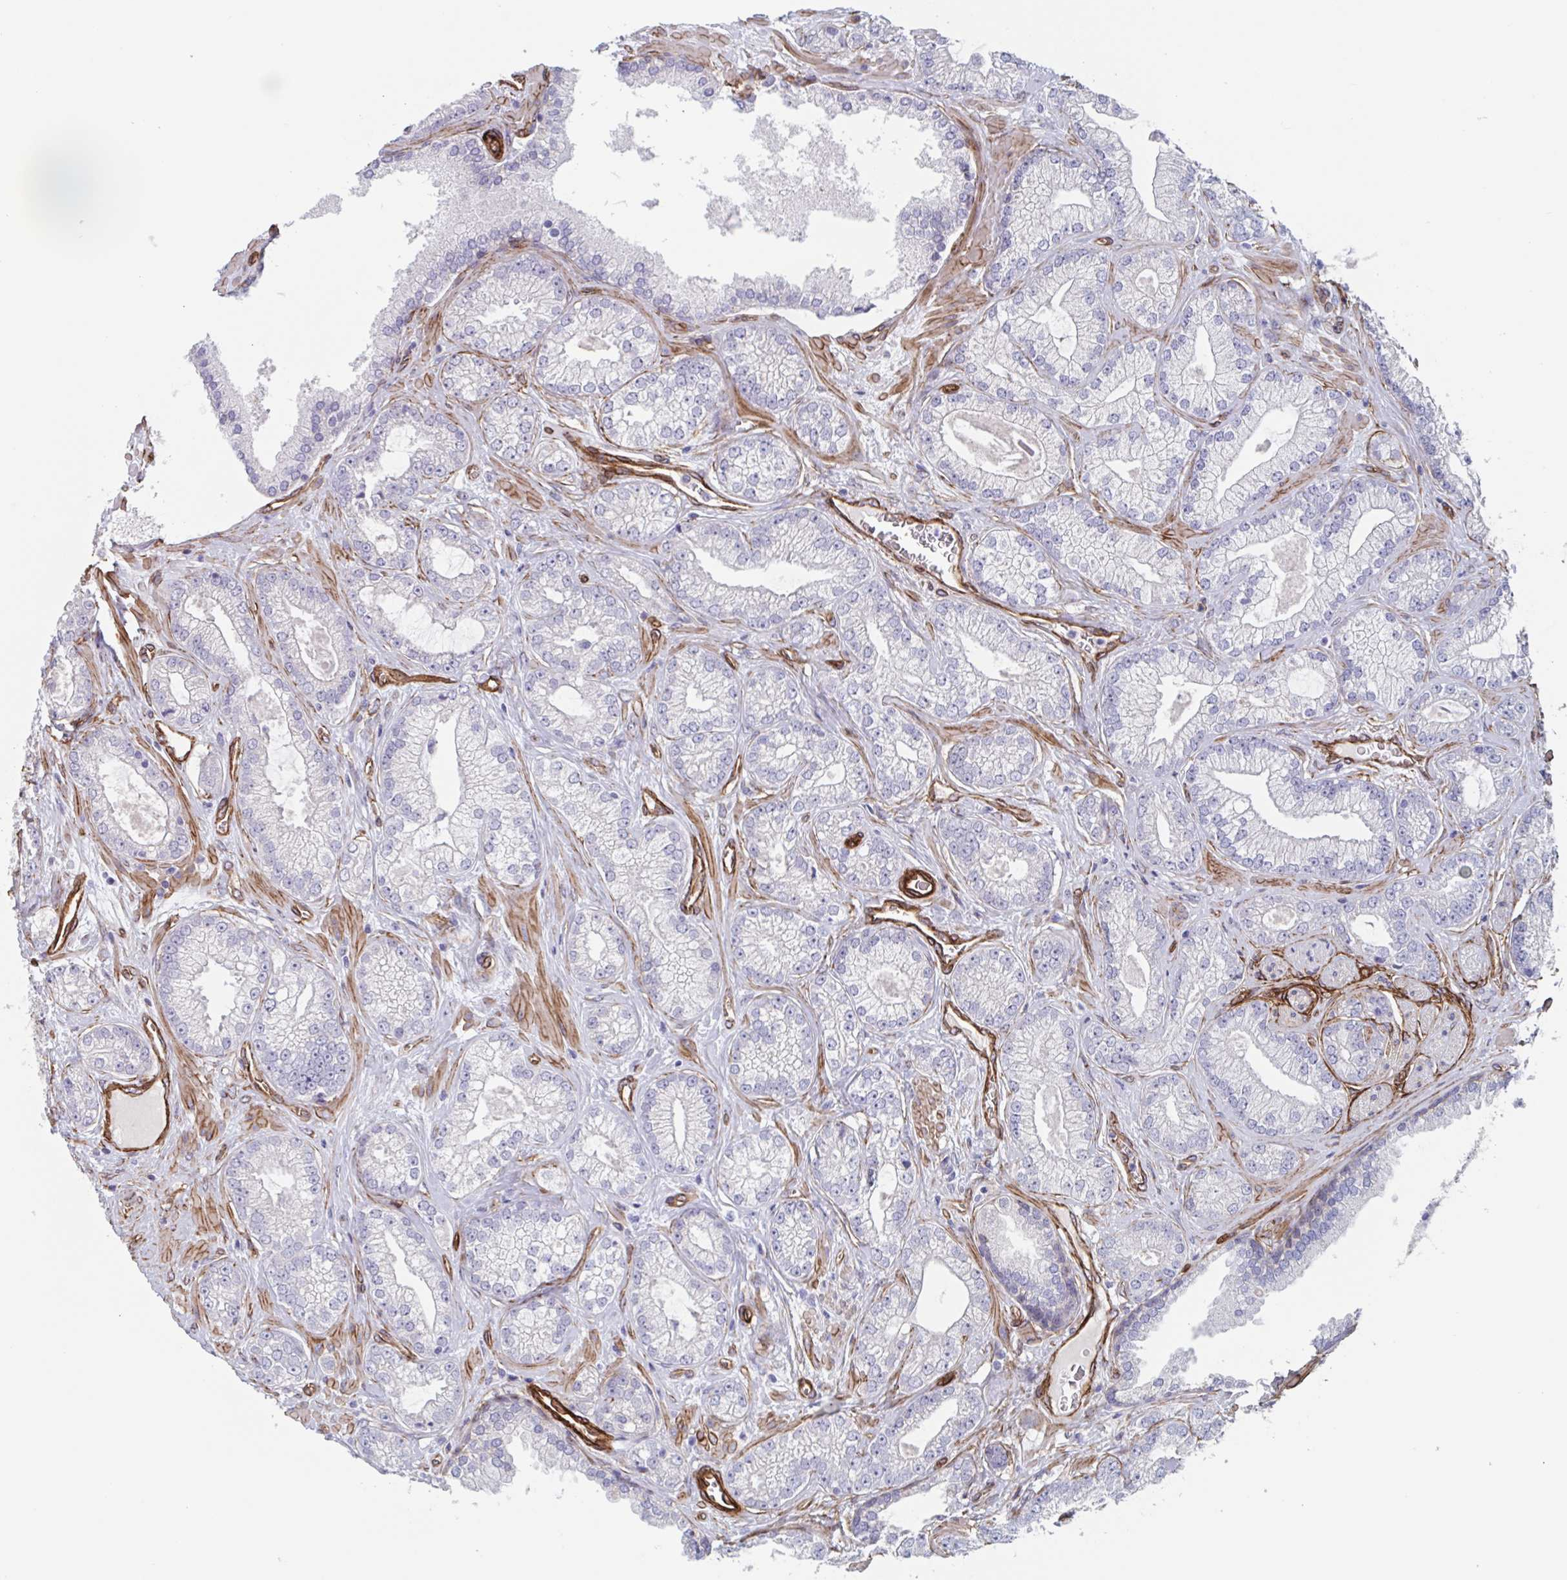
{"staining": {"intensity": "negative", "quantity": "none", "location": "none"}, "tissue": "prostate cancer", "cell_type": "Tumor cells", "image_type": "cancer", "snomed": [{"axis": "morphology", "description": "Adenocarcinoma, High grade"}, {"axis": "topography", "description": "Prostate"}], "caption": "Prostate high-grade adenocarcinoma stained for a protein using IHC demonstrates no expression tumor cells.", "gene": "CITED4", "patient": {"sex": "male", "age": 66}}